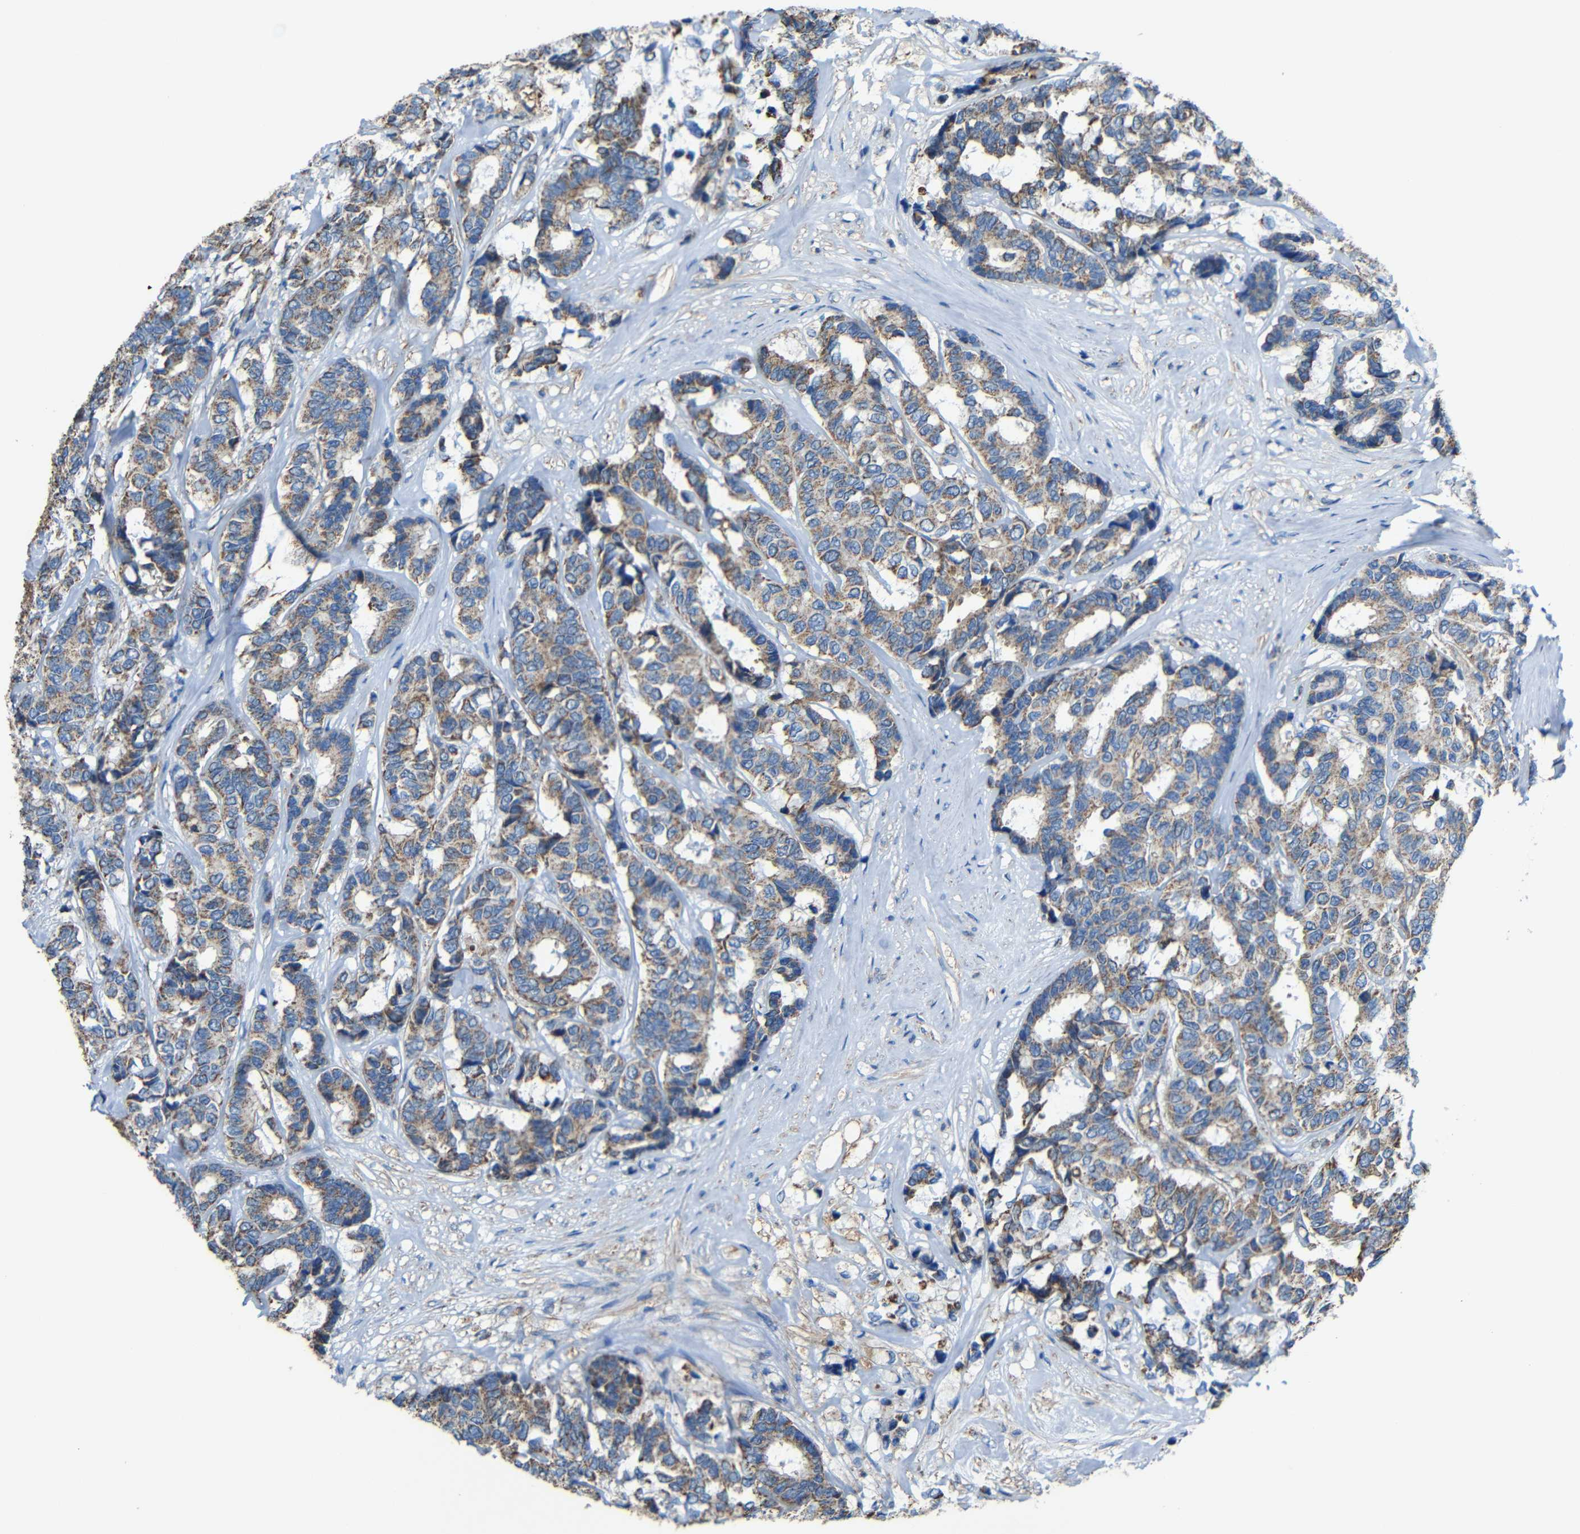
{"staining": {"intensity": "moderate", "quantity": ">75%", "location": "cytoplasmic/membranous"}, "tissue": "breast cancer", "cell_type": "Tumor cells", "image_type": "cancer", "snomed": [{"axis": "morphology", "description": "Duct carcinoma"}, {"axis": "topography", "description": "Breast"}], "caption": "Immunohistochemical staining of breast intraductal carcinoma shows medium levels of moderate cytoplasmic/membranous protein staining in about >75% of tumor cells. Nuclei are stained in blue.", "gene": "INTS6L", "patient": {"sex": "female", "age": 87}}